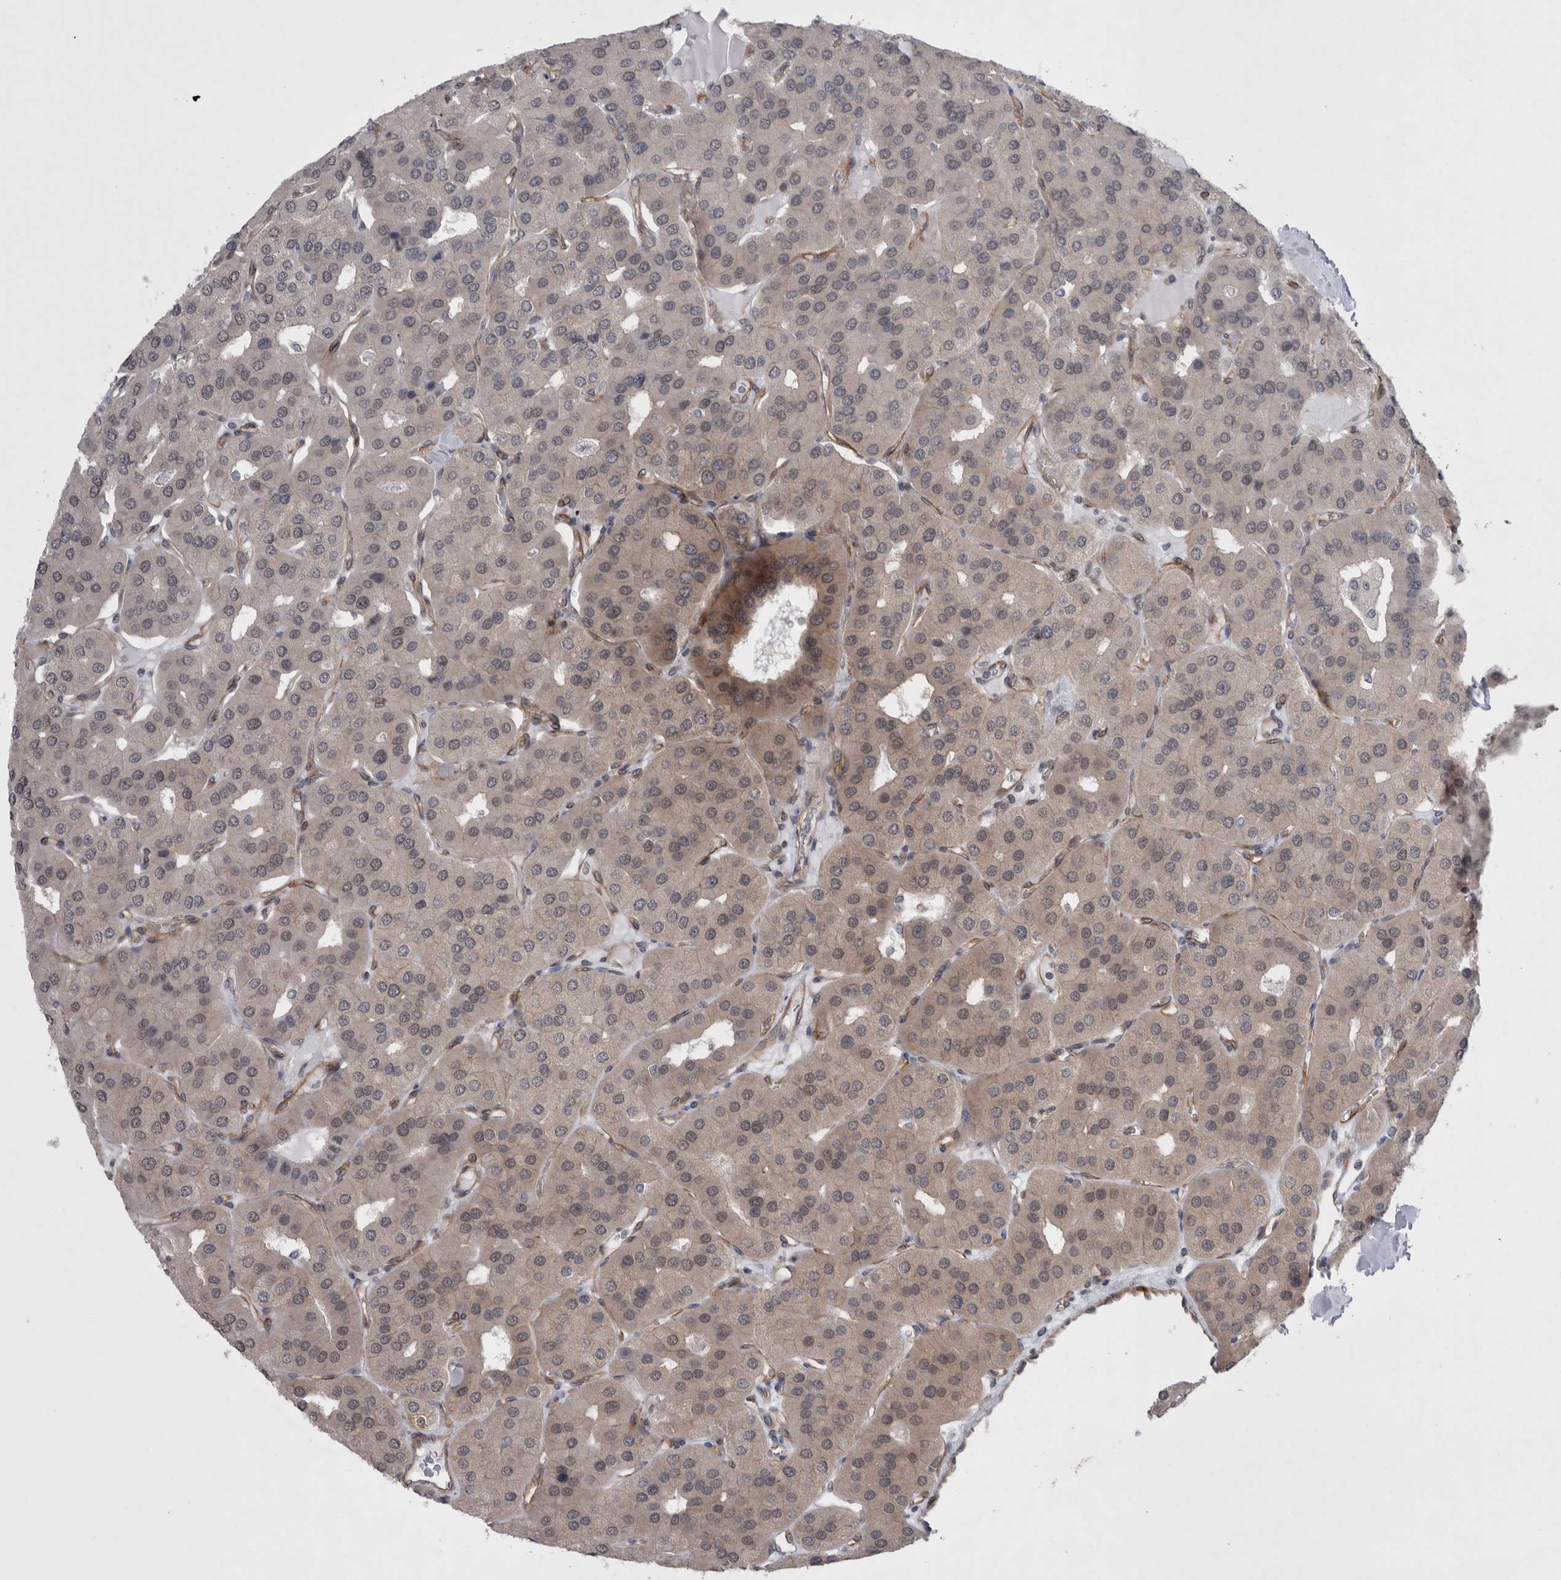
{"staining": {"intensity": "weak", "quantity": "25%-75%", "location": "cytoplasmic/membranous"}, "tissue": "parathyroid gland", "cell_type": "Glandular cells", "image_type": "normal", "snomed": [{"axis": "morphology", "description": "Normal tissue, NOS"}, {"axis": "morphology", "description": "Adenoma, NOS"}, {"axis": "topography", "description": "Parathyroid gland"}], "caption": "This photomicrograph exhibits immunohistochemistry (IHC) staining of benign human parathyroid gland, with low weak cytoplasmic/membranous positivity in about 25%-75% of glandular cells.", "gene": "DDX6", "patient": {"sex": "female", "age": 86}}